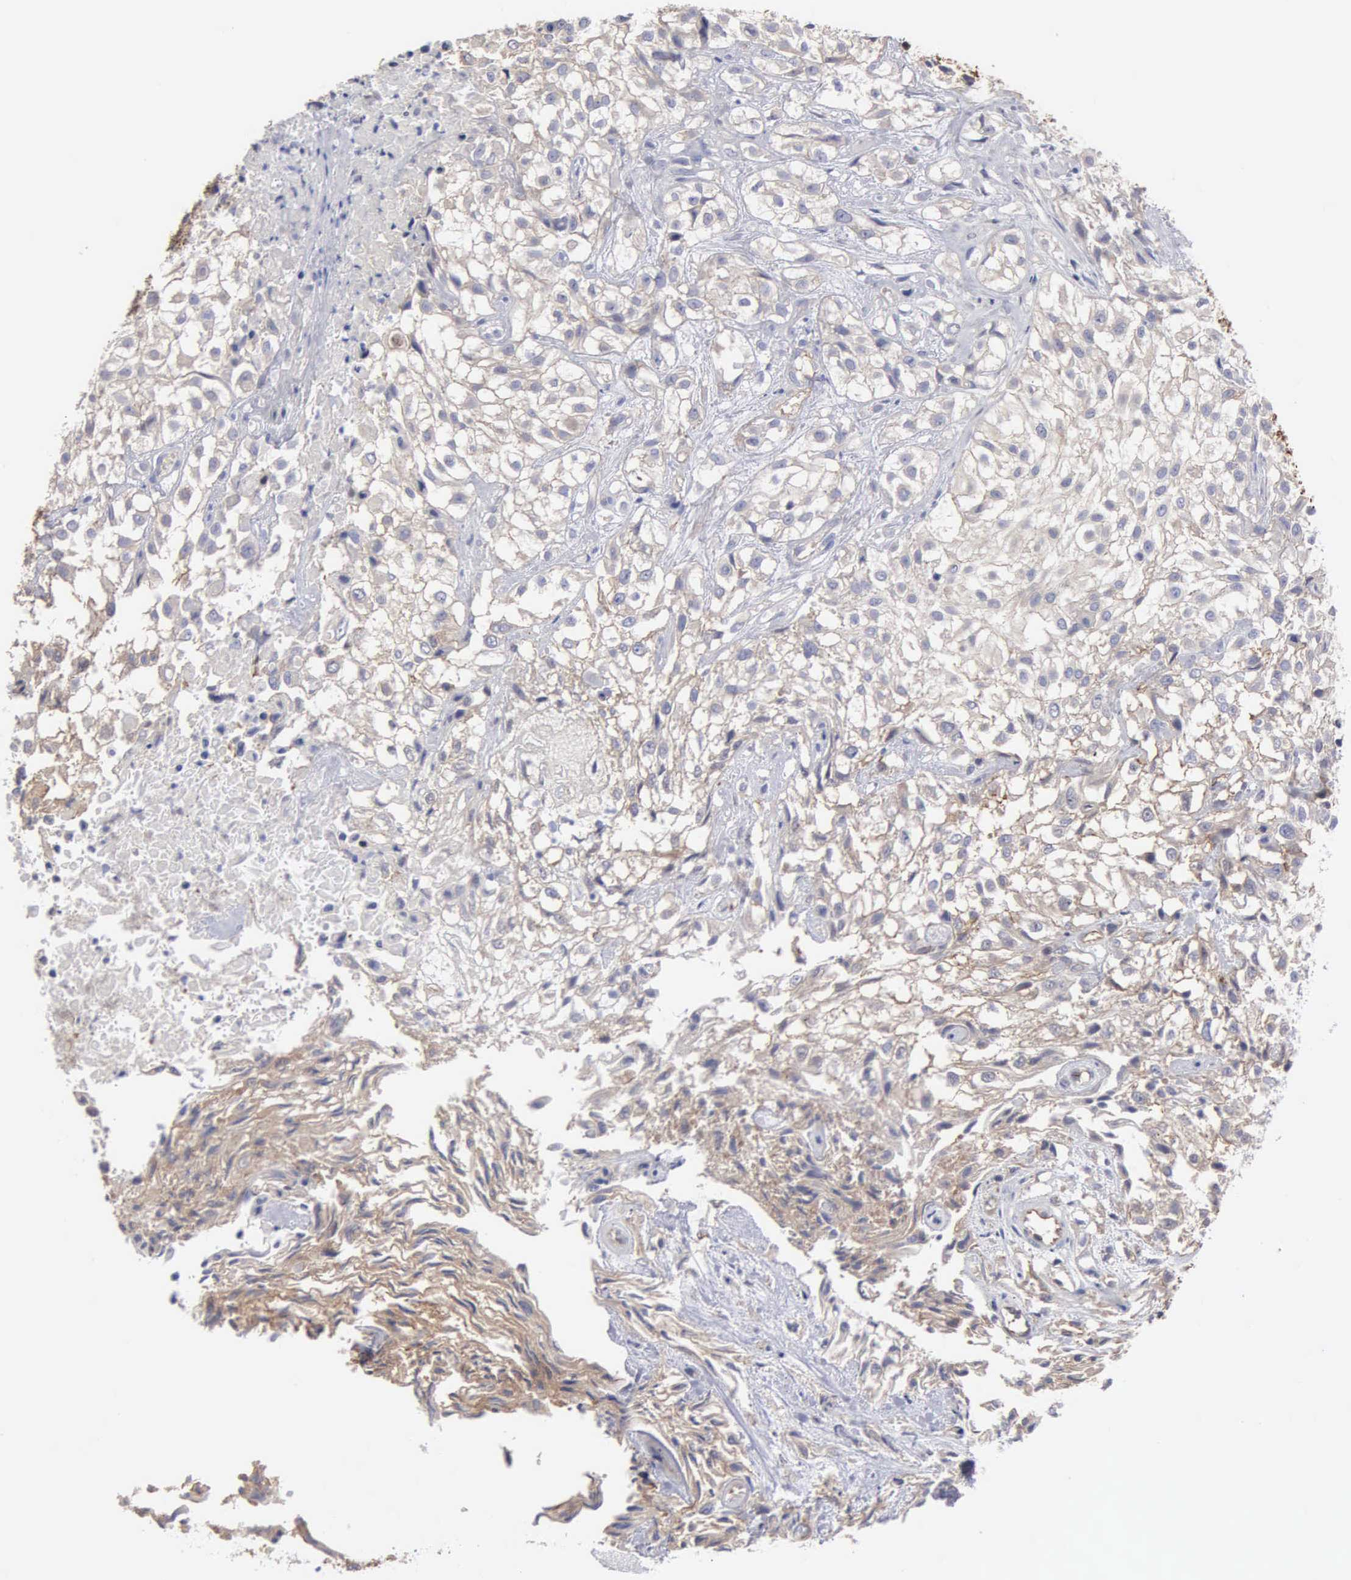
{"staining": {"intensity": "weak", "quantity": "25%-75%", "location": "cytoplasmic/membranous"}, "tissue": "urothelial cancer", "cell_type": "Tumor cells", "image_type": "cancer", "snomed": [{"axis": "morphology", "description": "Urothelial carcinoma, High grade"}, {"axis": "topography", "description": "Urinary bladder"}], "caption": "This is a micrograph of immunohistochemistry (IHC) staining of urothelial cancer, which shows weak positivity in the cytoplasmic/membranous of tumor cells.", "gene": "RDX", "patient": {"sex": "male", "age": 56}}